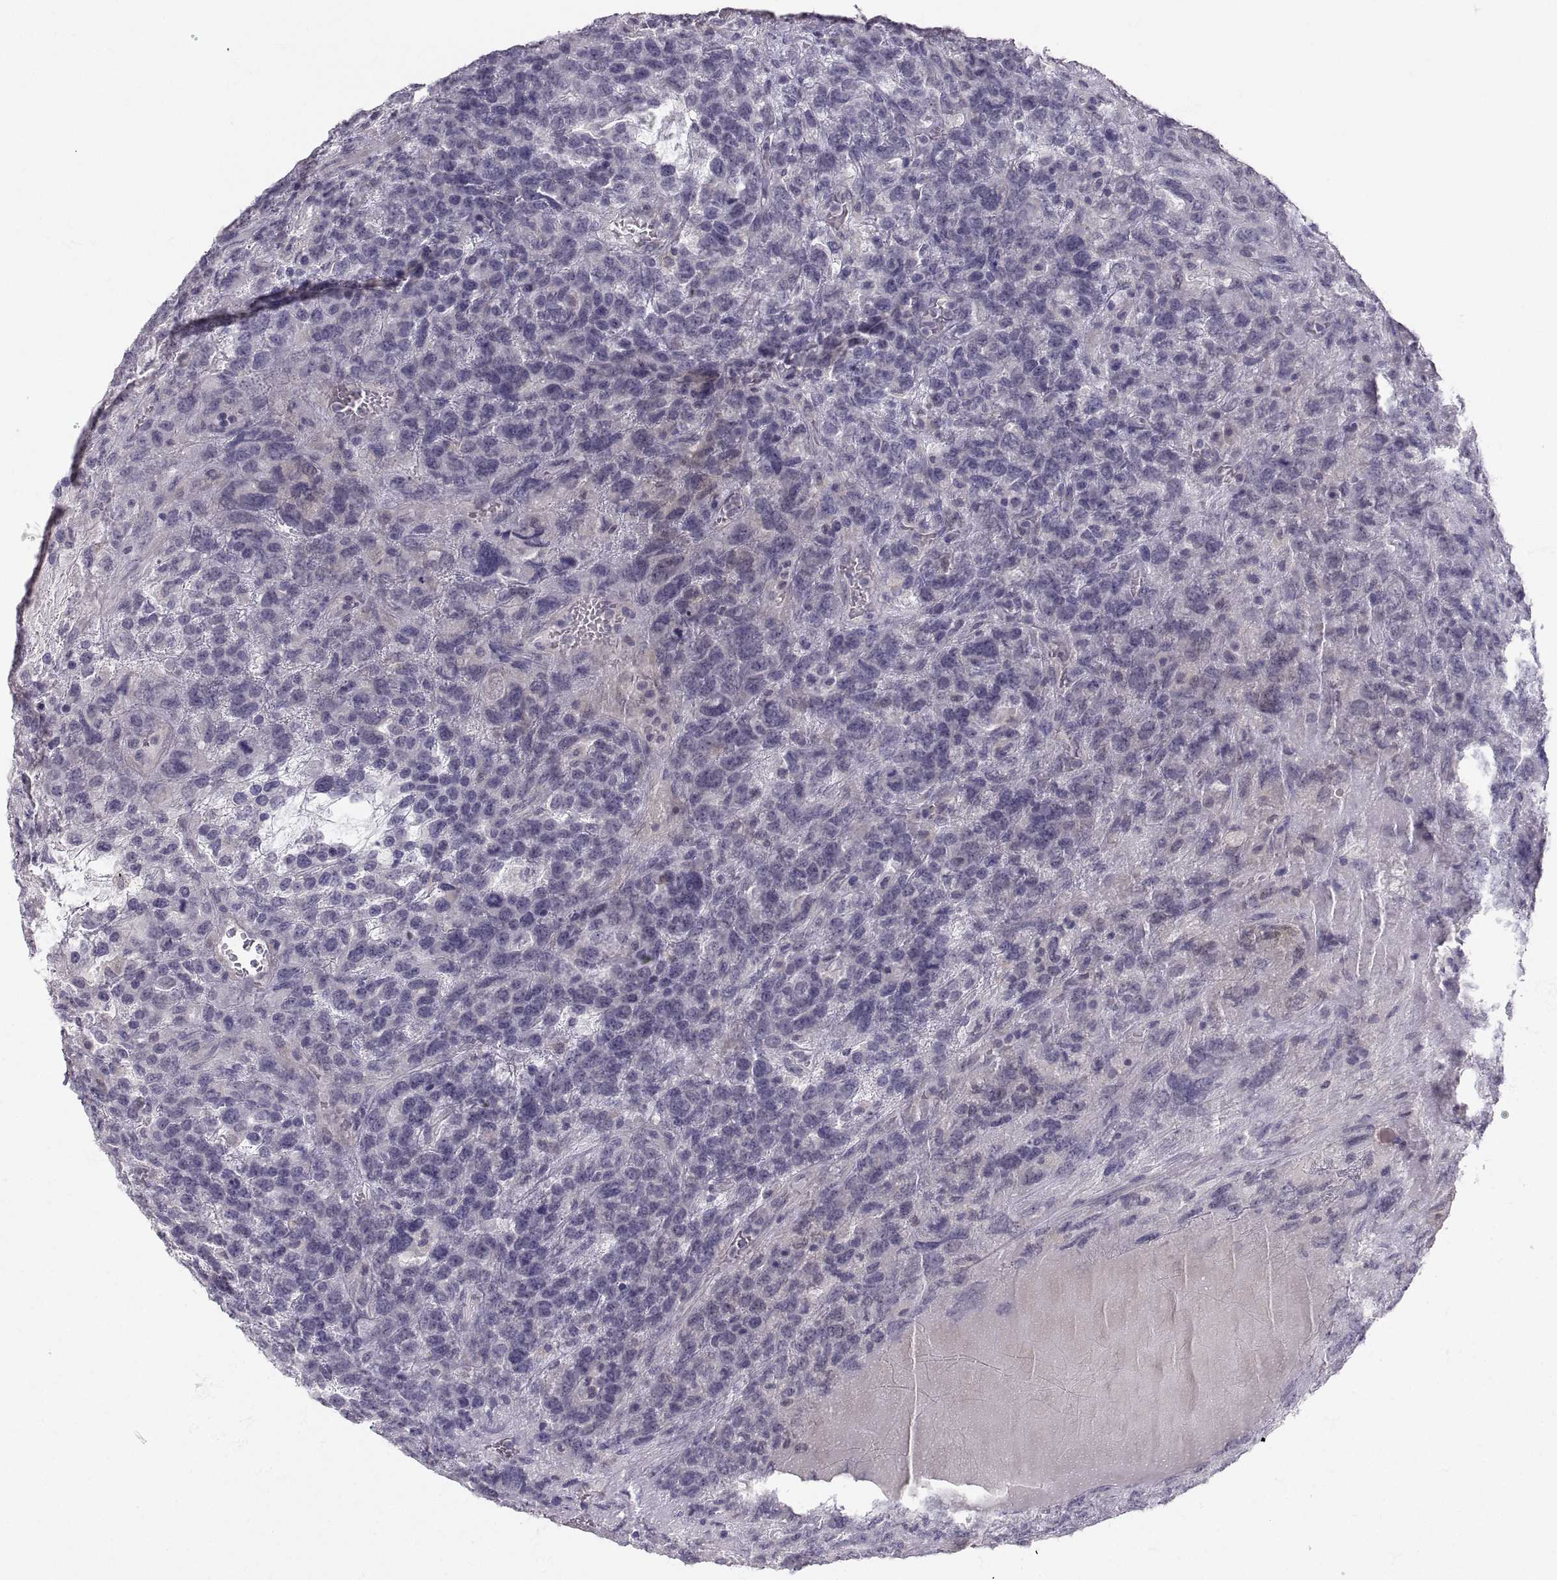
{"staining": {"intensity": "negative", "quantity": "none", "location": "none"}, "tissue": "testis cancer", "cell_type": "Tumor cells", "image_type": "cancer", "snomed": [{"axis": "morphology", "description": "Seminoma, NOS"}, {"axis": "topography", "description": "Testis"}], "caption": "High magnification brightfield microscopy of seminoma (testis) stained with DAB (brown) and counterstained with hematoxylin (blue): tumor cells show no significant staining.", "gene": "PGM5", "patient": {"sex": "male", "age": 52}}